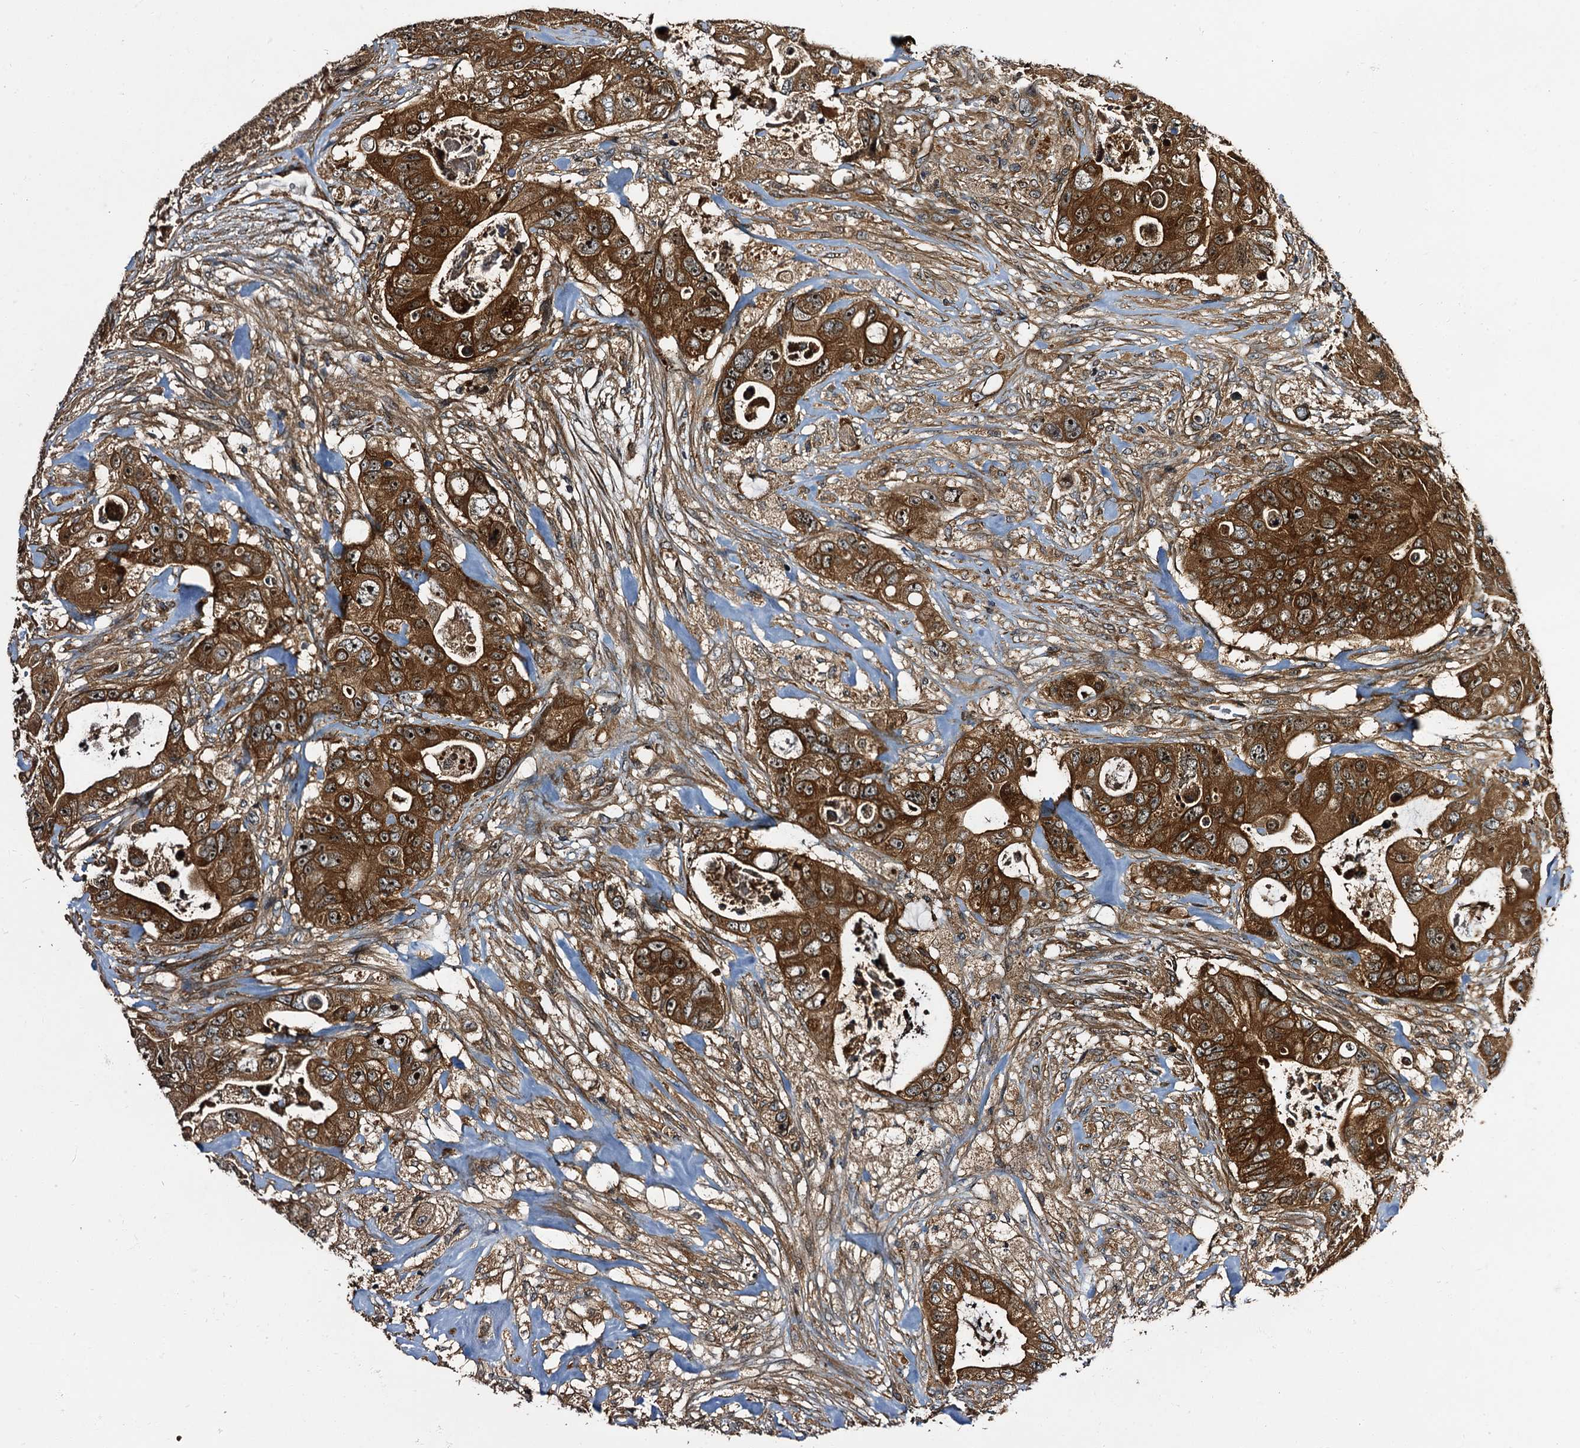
{"staining": {"intensity": "strong", "quantity": ">75%", "location": "cytoplasmic/membranous"}, "tissue": "colorectal cancer", "cell_type": "Tumor cells", "image_type": "cancer", "snomed": [{"axis": "morphology", "description": "Adenocarcinoma, NOS"}, {"axis": "topography", "description": "Colon"}], "caption": "A high amount of strong cytoplasmic/membranous staining is present in approximately >75% of tumor cells in colorectal cancer (adenocarcinoma) tissue.", "gene": "PEX5", "patient": {"sex": "female", "age": 46}}